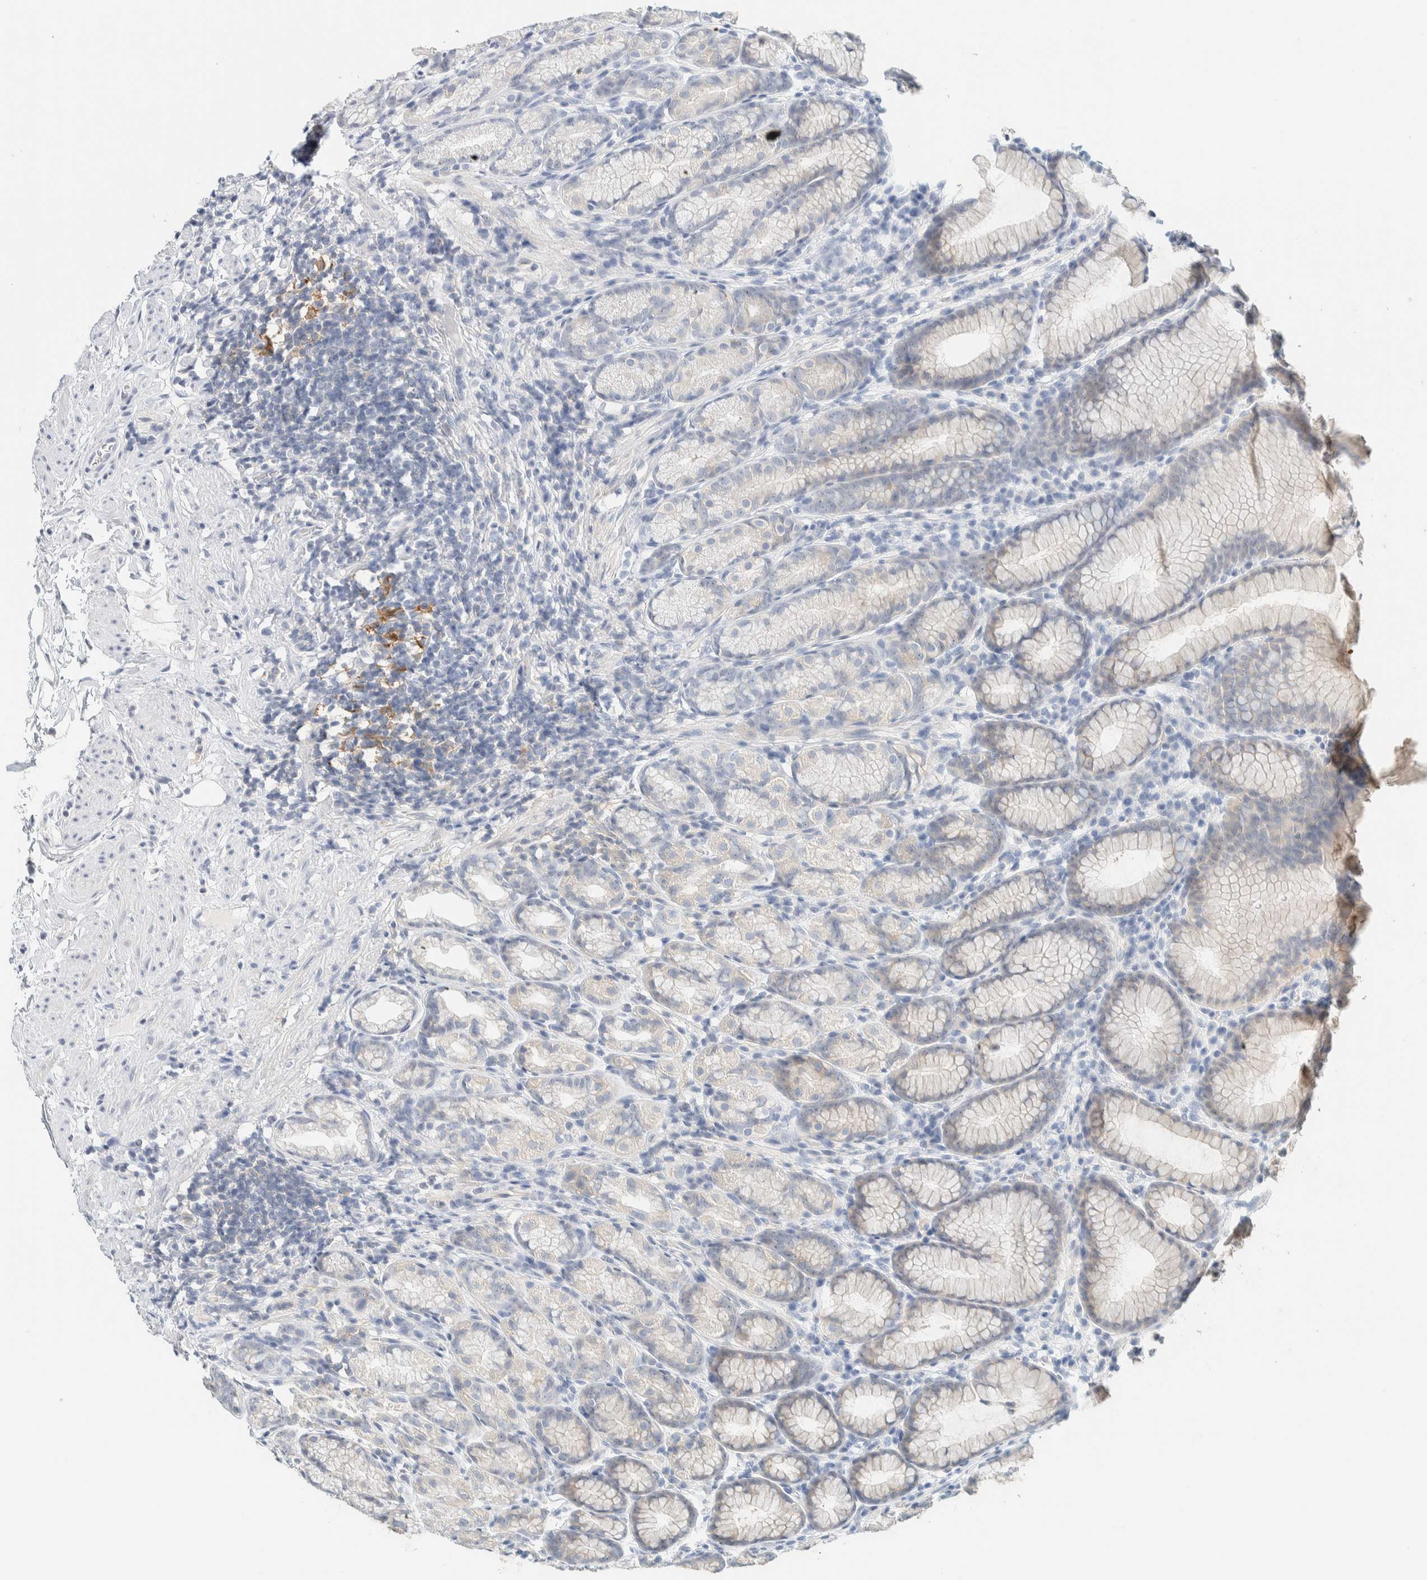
{"staining": {"intensity": "negative", "quantity": "none", "location": "none"}, "tissue": "stomach", "cell_type": "Glandular cells", "image_type": "normal", "snomed": [{"axis": "morphology", "description": "Normal tissue, NOS"}, {"axis": "topography", "description": "Stomach"}], "caption": "The immunohistochemistry (IHC) micrograph has no significant staining in glandular cells of stomach. (DAB immunohistochemistry visualized using brightfield microscopy, high magnification).", "gene": "NDE1", "patient": {"sex": "male", "age": 42}}